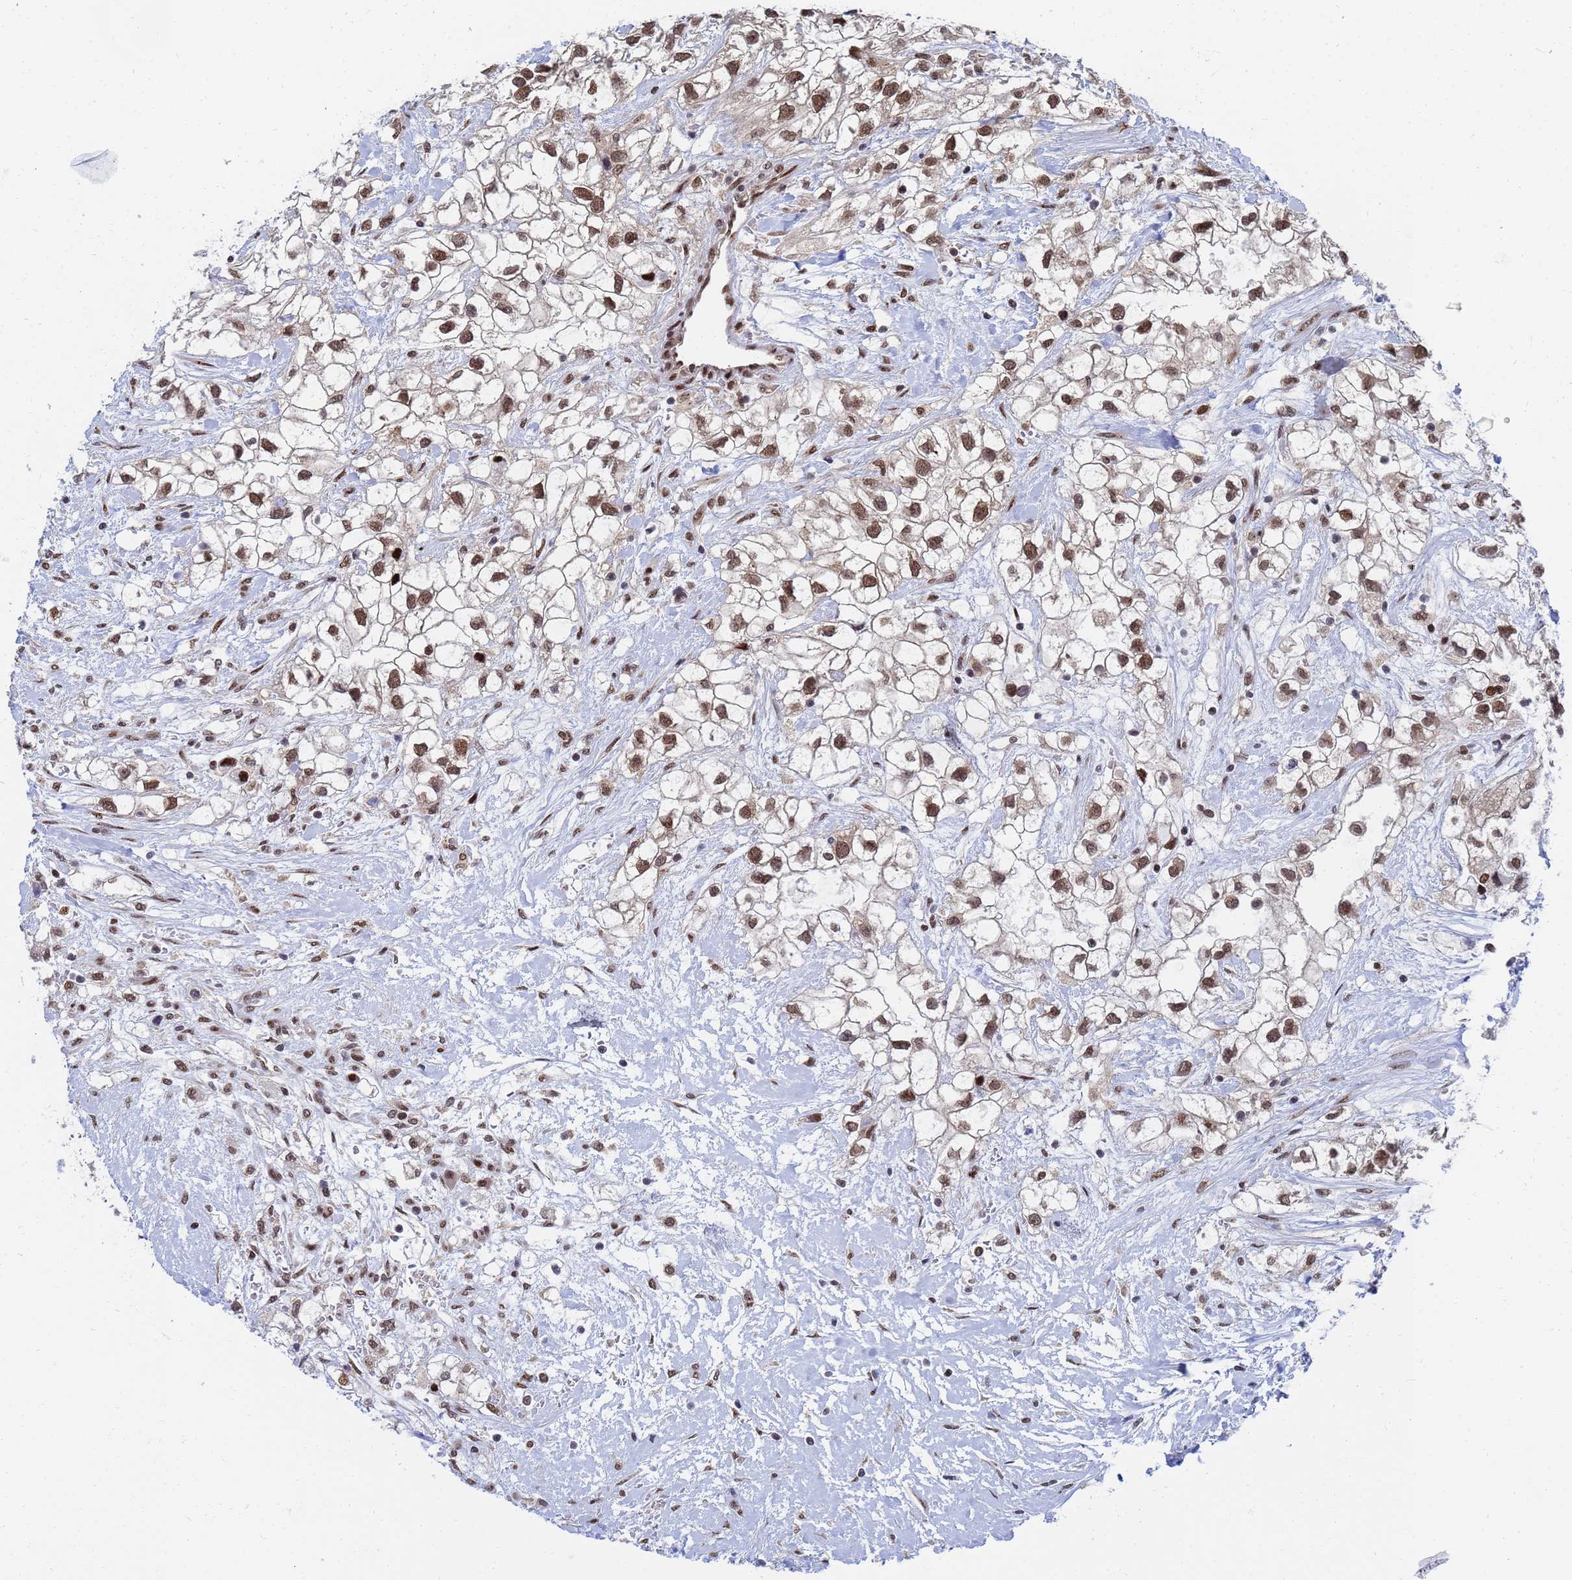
{"staining": {"intensity": "moderate", "quantity": ">75%", "location": "nuclear"}, "tissue": "renal cancer", "cell_type": "Tumor cells", "image_type": "cancer", "snomed": [{"axis": "morphology", "description": "Adenocarcinoma, NOS"}, {"axis": "topography", "description": "Kidney"}], "caption": "Adenocarcinoma (renal) was stained to show a protein in brown. There is medium levels of moderate nuclear expression in about >75% of tumor cells. (DAB (3,3'-diaminobenzidine) IHC, brown staining for protein, blue staining for nuclei).", "gene": "AP5Z1", "patient": {"sex": "male", "age": 59}}